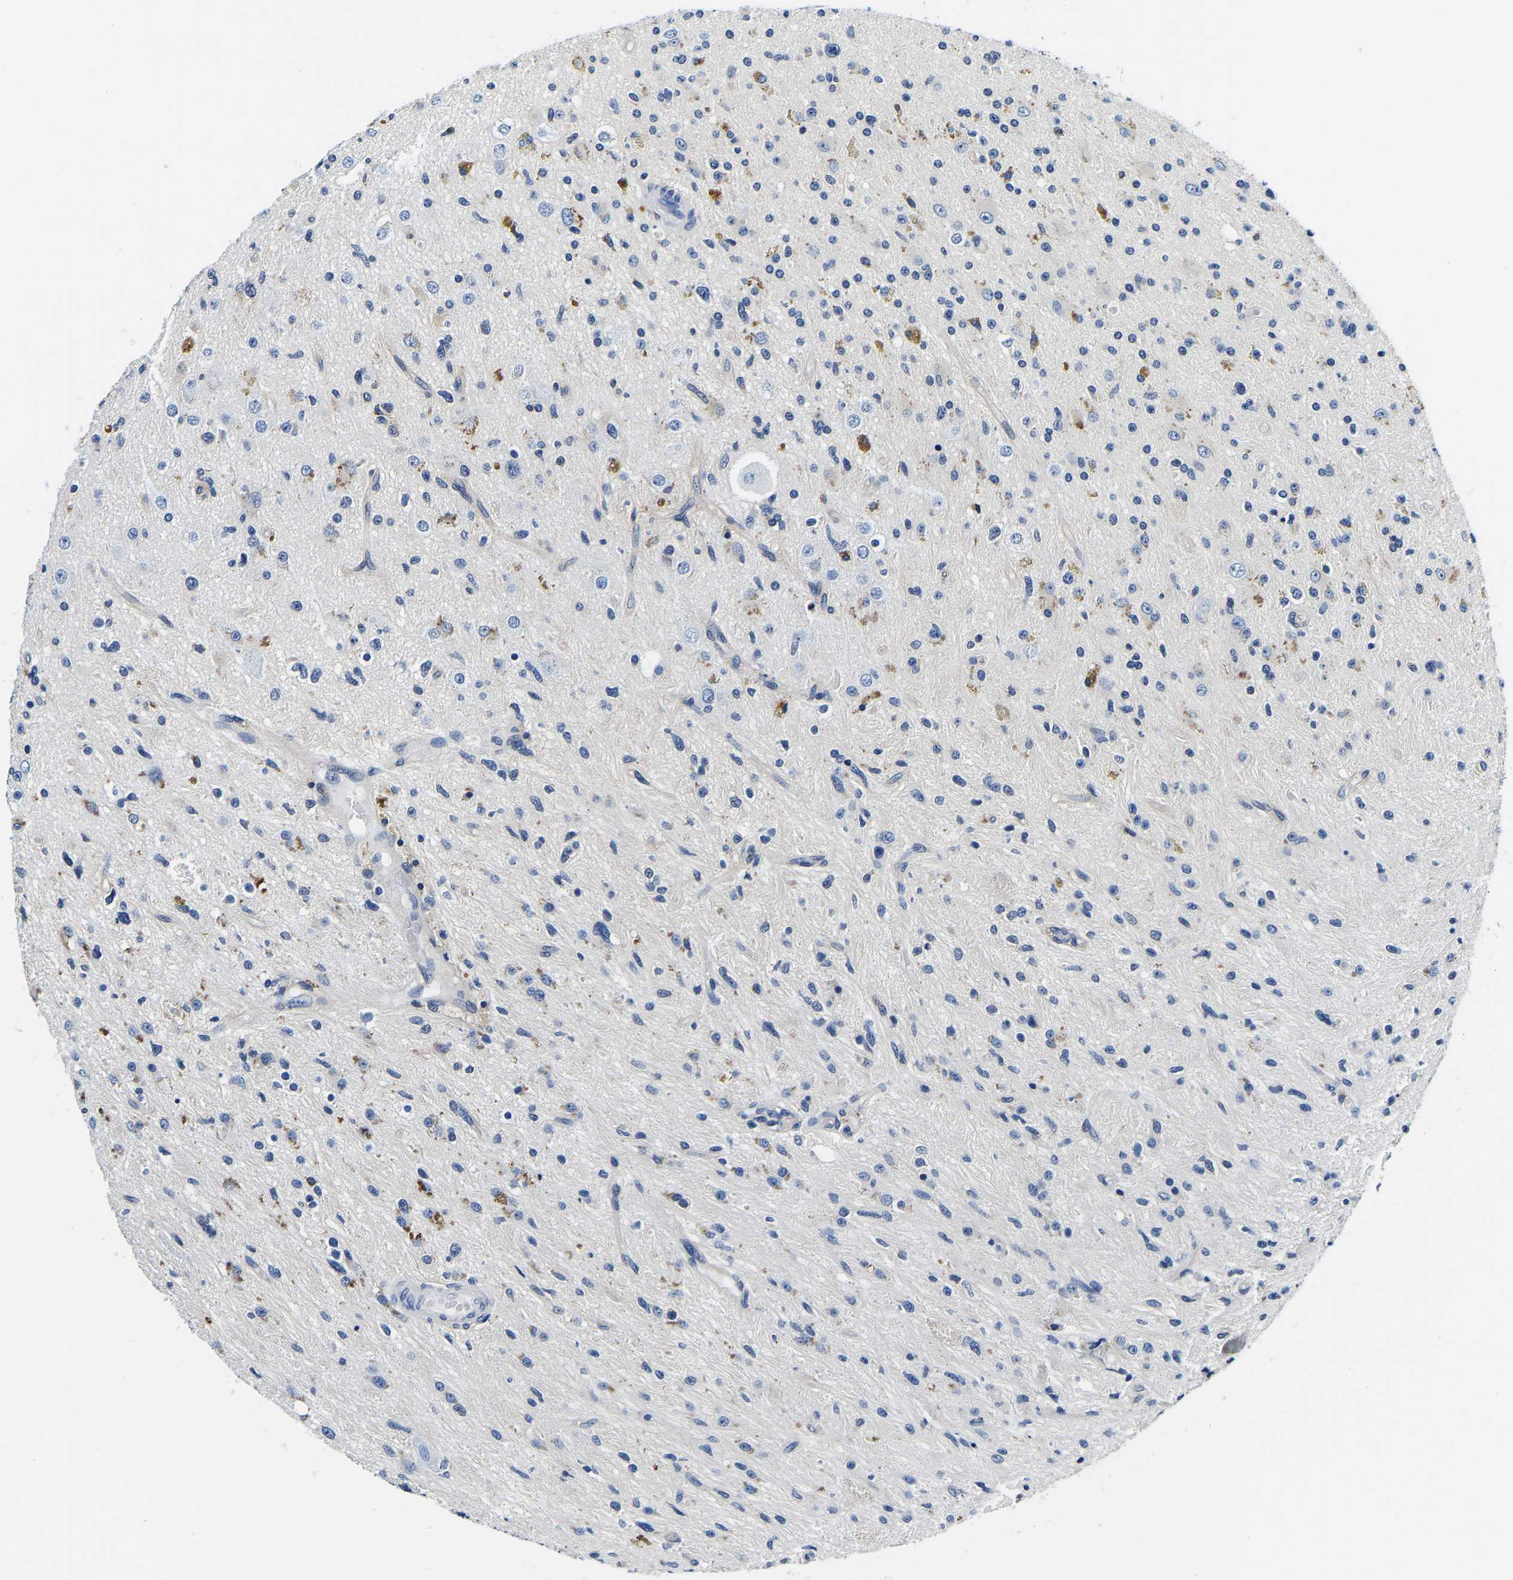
{"staining": {"intensity": "negative", "quantity": "none", "location": "none"}, "tissue": "glioma", "cell_type": "Tumor cells", "image_type": "cancer", "snomed": [{"axis": "morphology", "description": "Glioma, malignant, High grade"}, {"axis": "topography", "description": "Brain"}], "caption": "Micrograph shows no protein staining in tumor cells of glioma tissue.", "gene": "ACO1", "patient": {"sex": "male", "age": 33}}